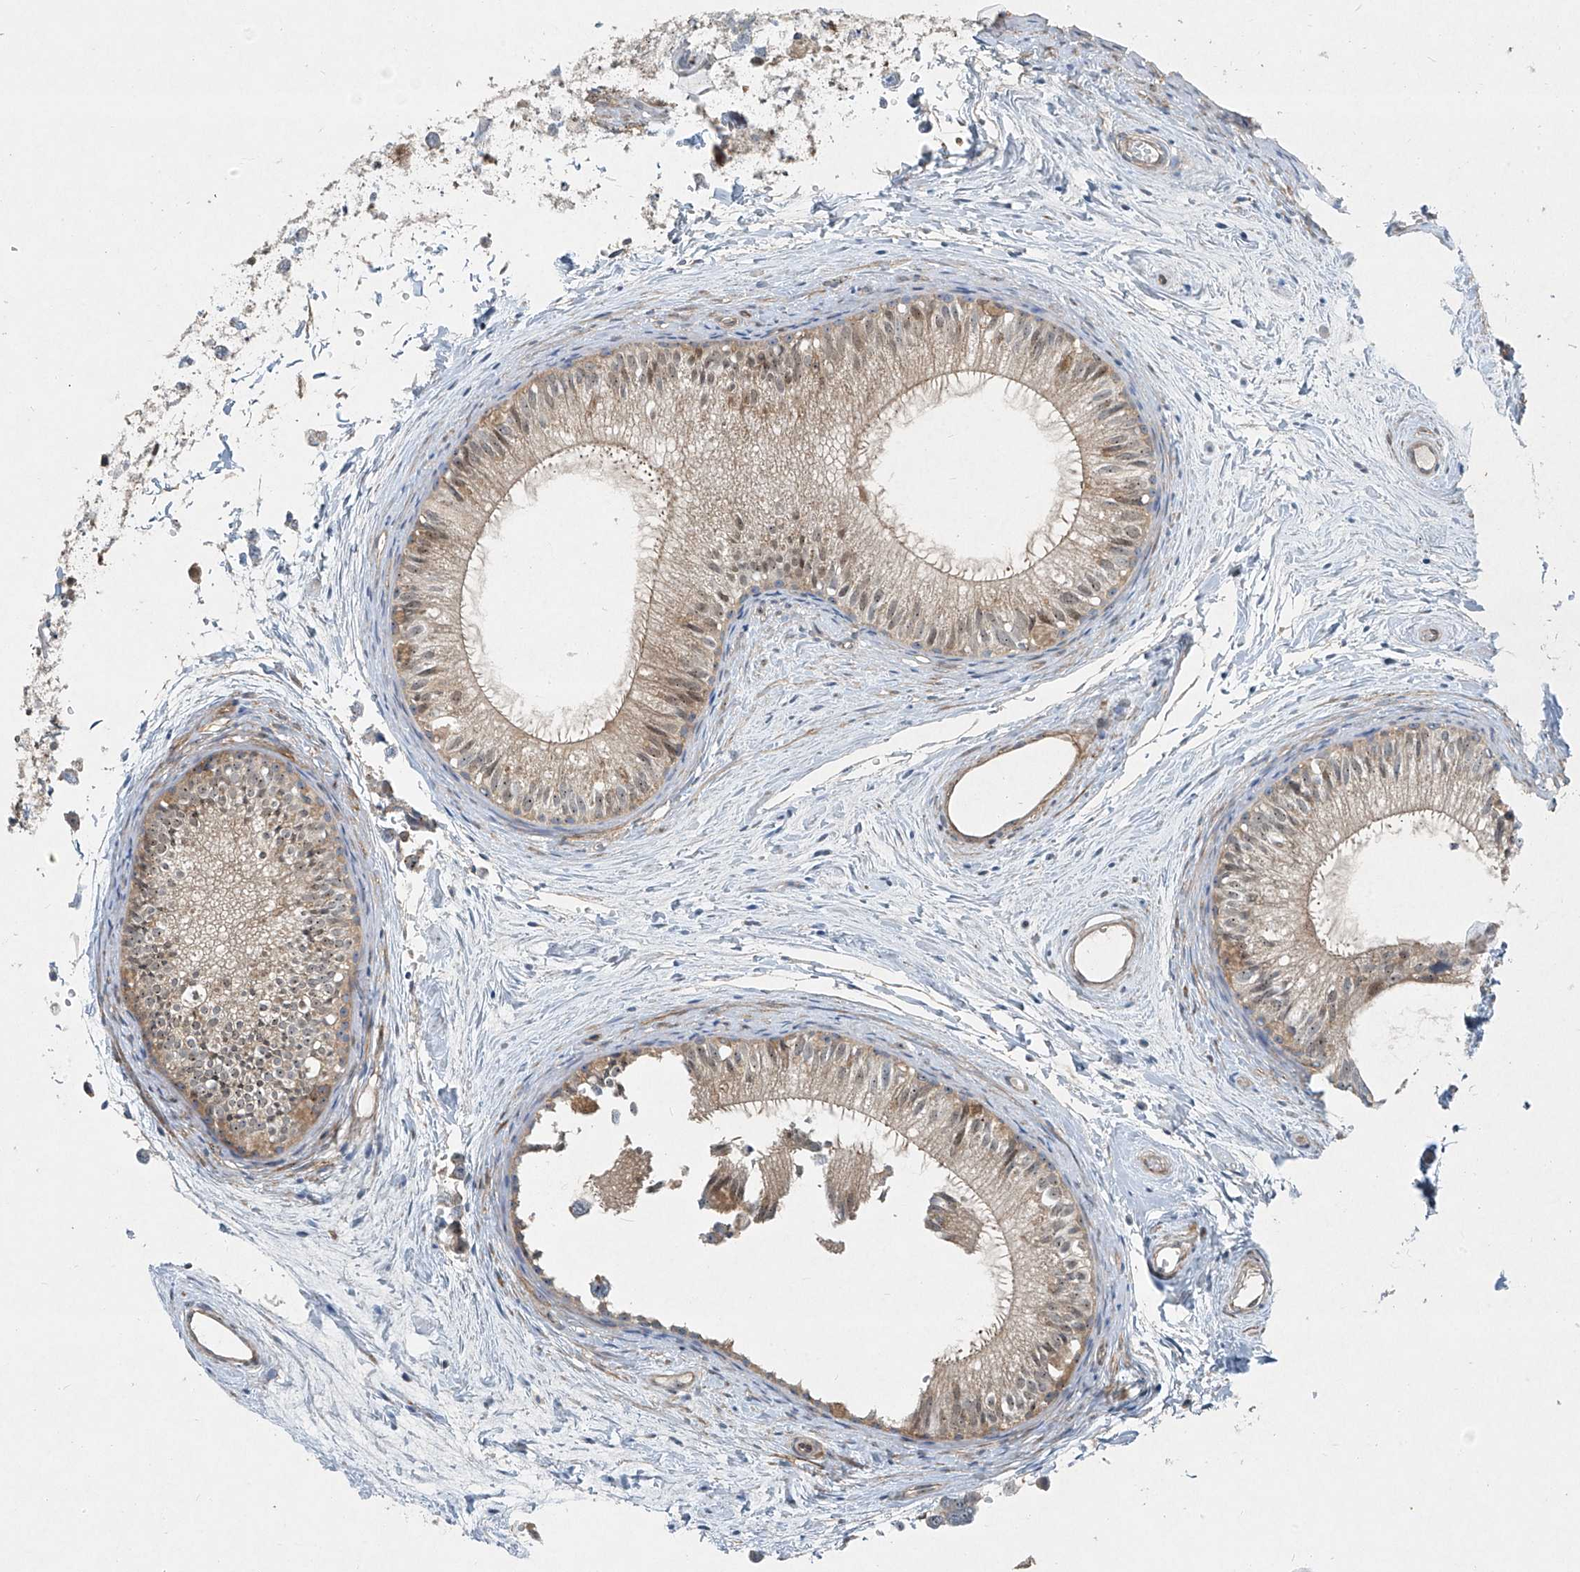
{"staining": {"intensity": "weak", "quantity": ">75%", "location": "cytoplasmic/membranous,nuclear"}, "tissue": "epididymis", "cell_type": "Glandular cells", "image_type": "normal", "snomed": [{"axis": "morphology", "description": "Normal tissue, NOS"}, {"axis": "topography", "description": "Epididymis"}], "caption": "This is an image of immunohistochemistry staining of unremarkable epididymis, which shows weak expression in the cytoplasmic/membranous,nuclear of glandular cells.", "gene": "PPCS", "patient": {"sex": "male", "age": 34}}